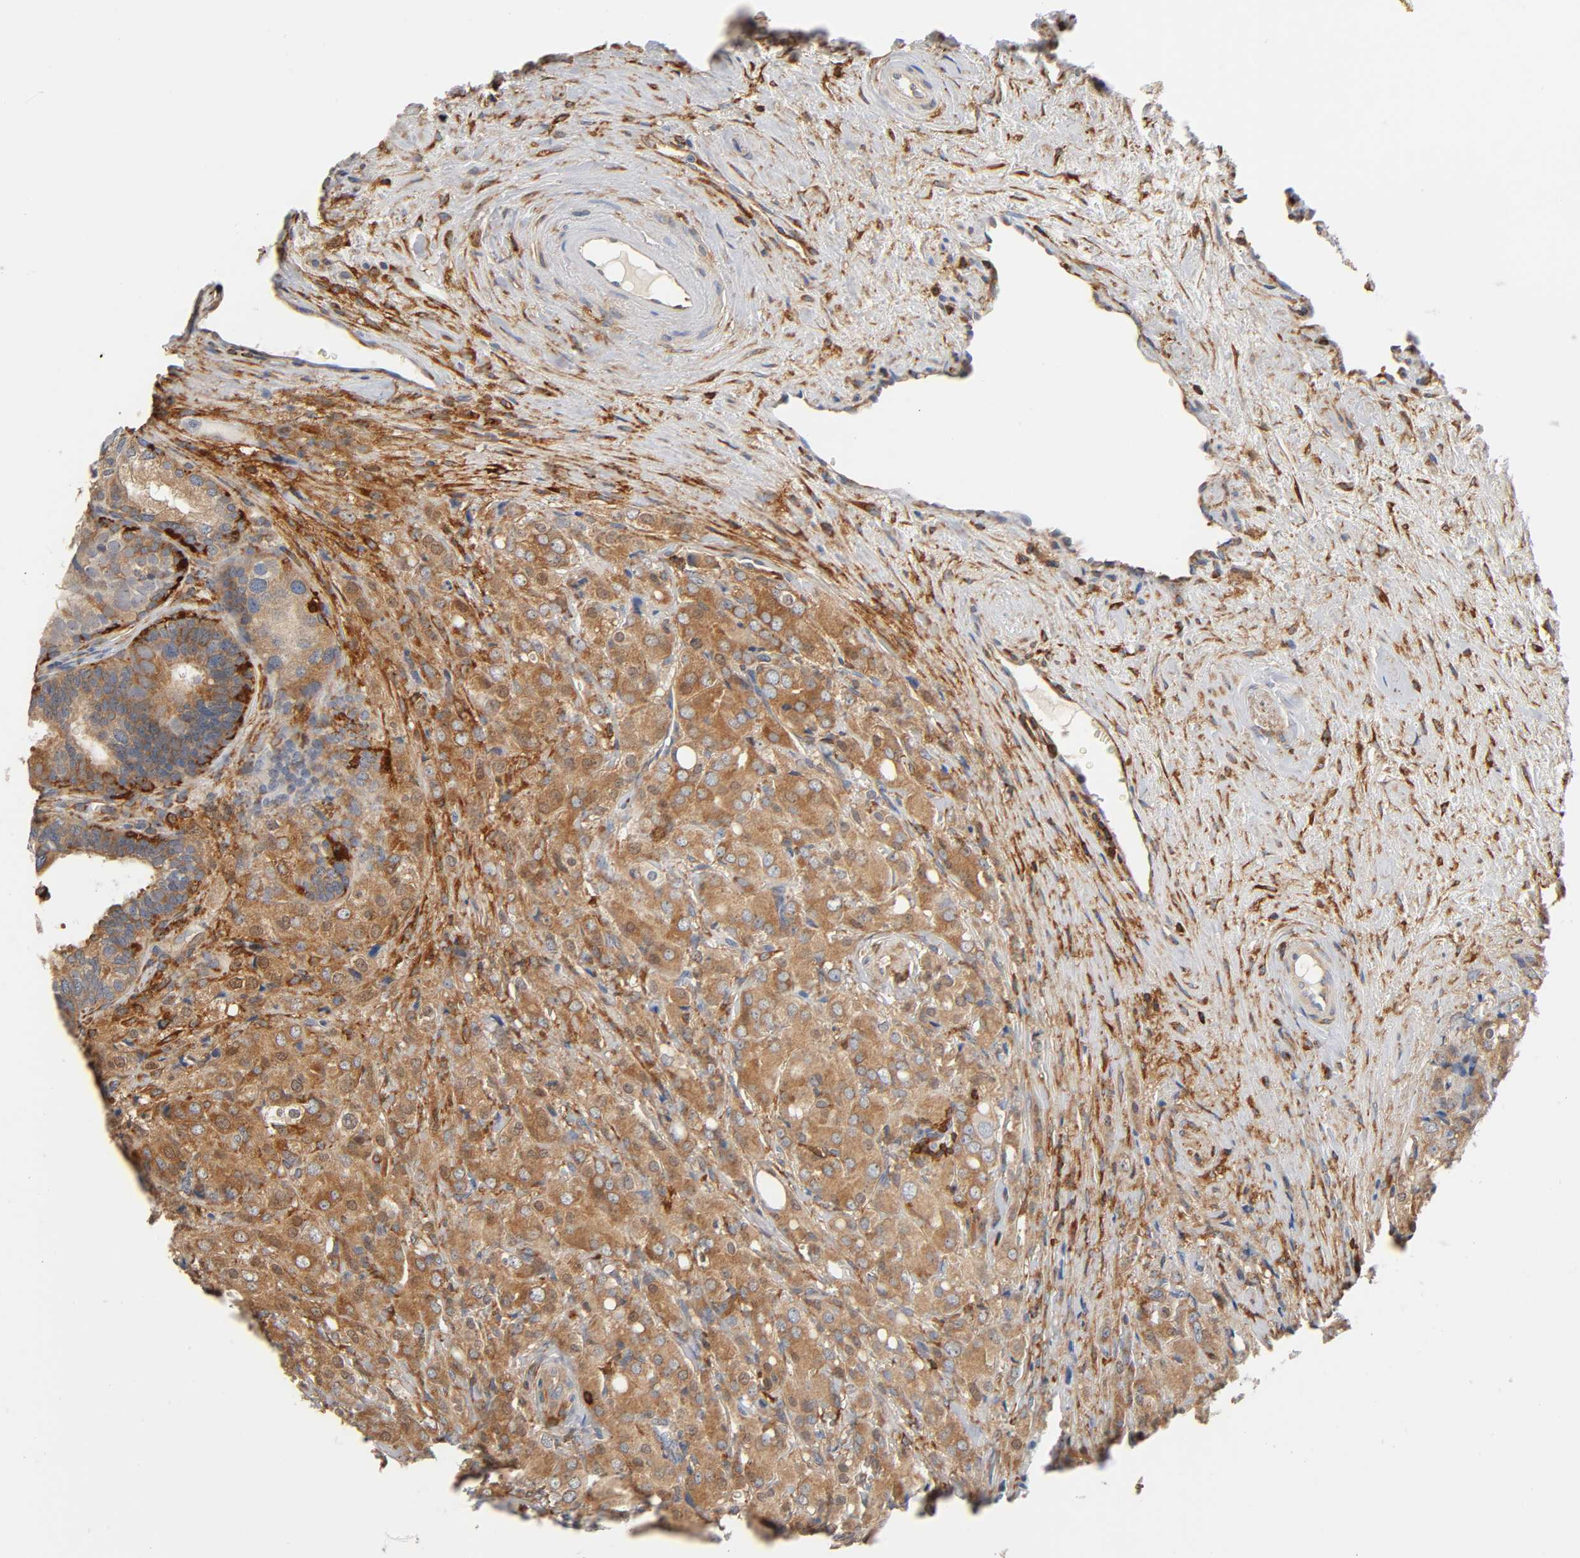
{"staining": {"intensity": "moderate", "quantity": ">75%", "location": "cytoplasmic/membranous,nuclear"}, "tissue": "prostate cancer", "cell_type": "Tumor cells", "image_type": "cancer", "snomed": [{"axis": "morphology", "description": "Adenocarcinoma, High grade"}, {"axis": "topography", "description": "Prostate"}], "caption": "Moderate cytoplasmic/membranous and nuclear protein staining is seen in about >75% of tumor cells in prostate cancer.", "gene": "BIN1", "patient": {"sex": "male", "age": 68}}